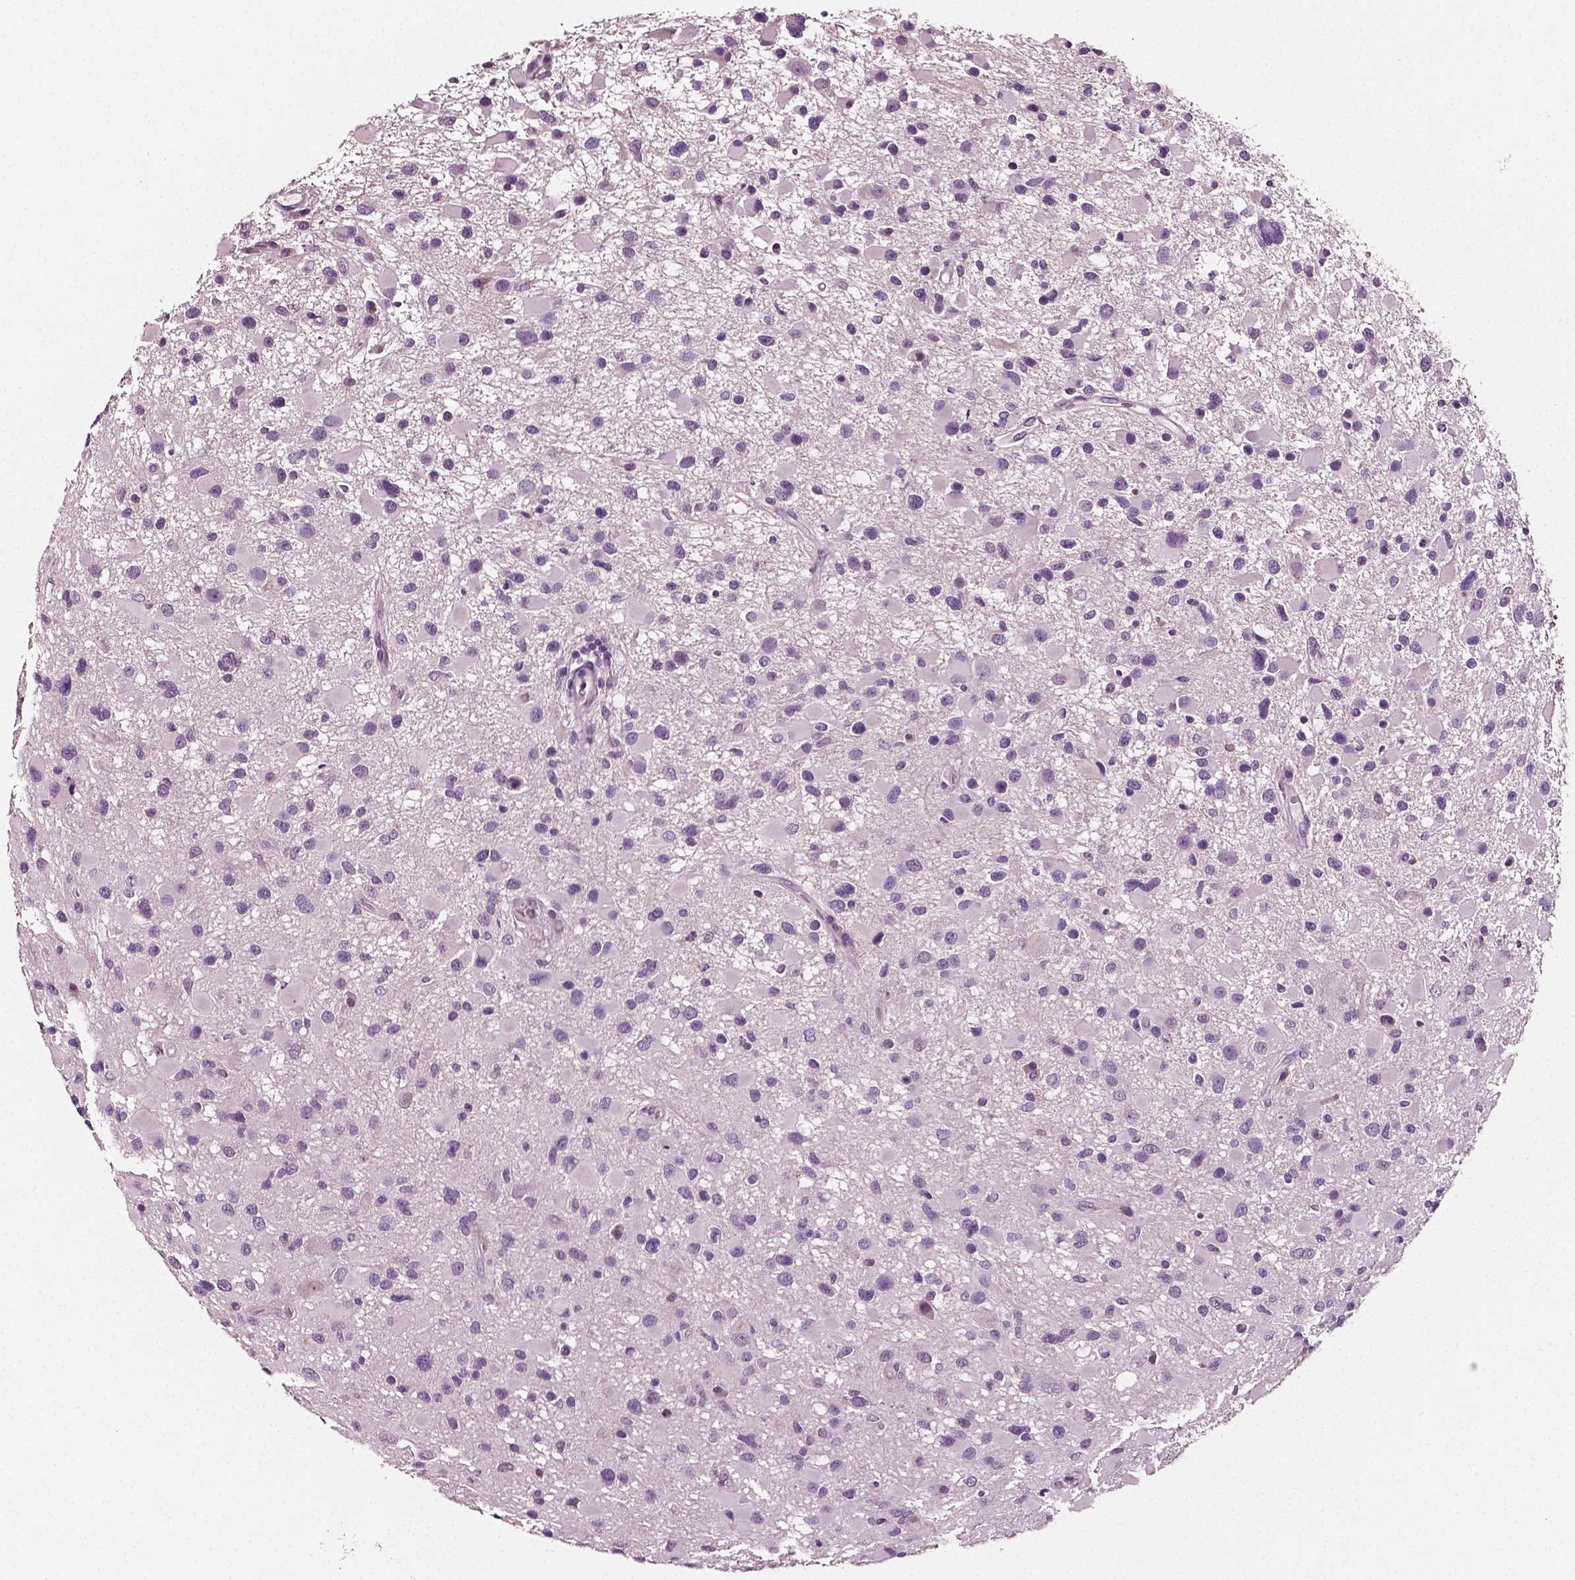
{"staining": {"intensity": "negative", "quantity": "none", "location": "none"}, "tissue": "glioma", "cell_type": "Tumor cells", "image_type": "cancer", "snomed": [{"axis": "morphology", "description": "Glioma, malignant, Low grade"}, {"axis": "topography", "description": "Brain"}], "caption": "Malignant low-grade glioma stained for a protein using IHC displays no positivity tumor cells.", "gene": "PLA2R1", "patient": {"sex": "female", "age": 32}}